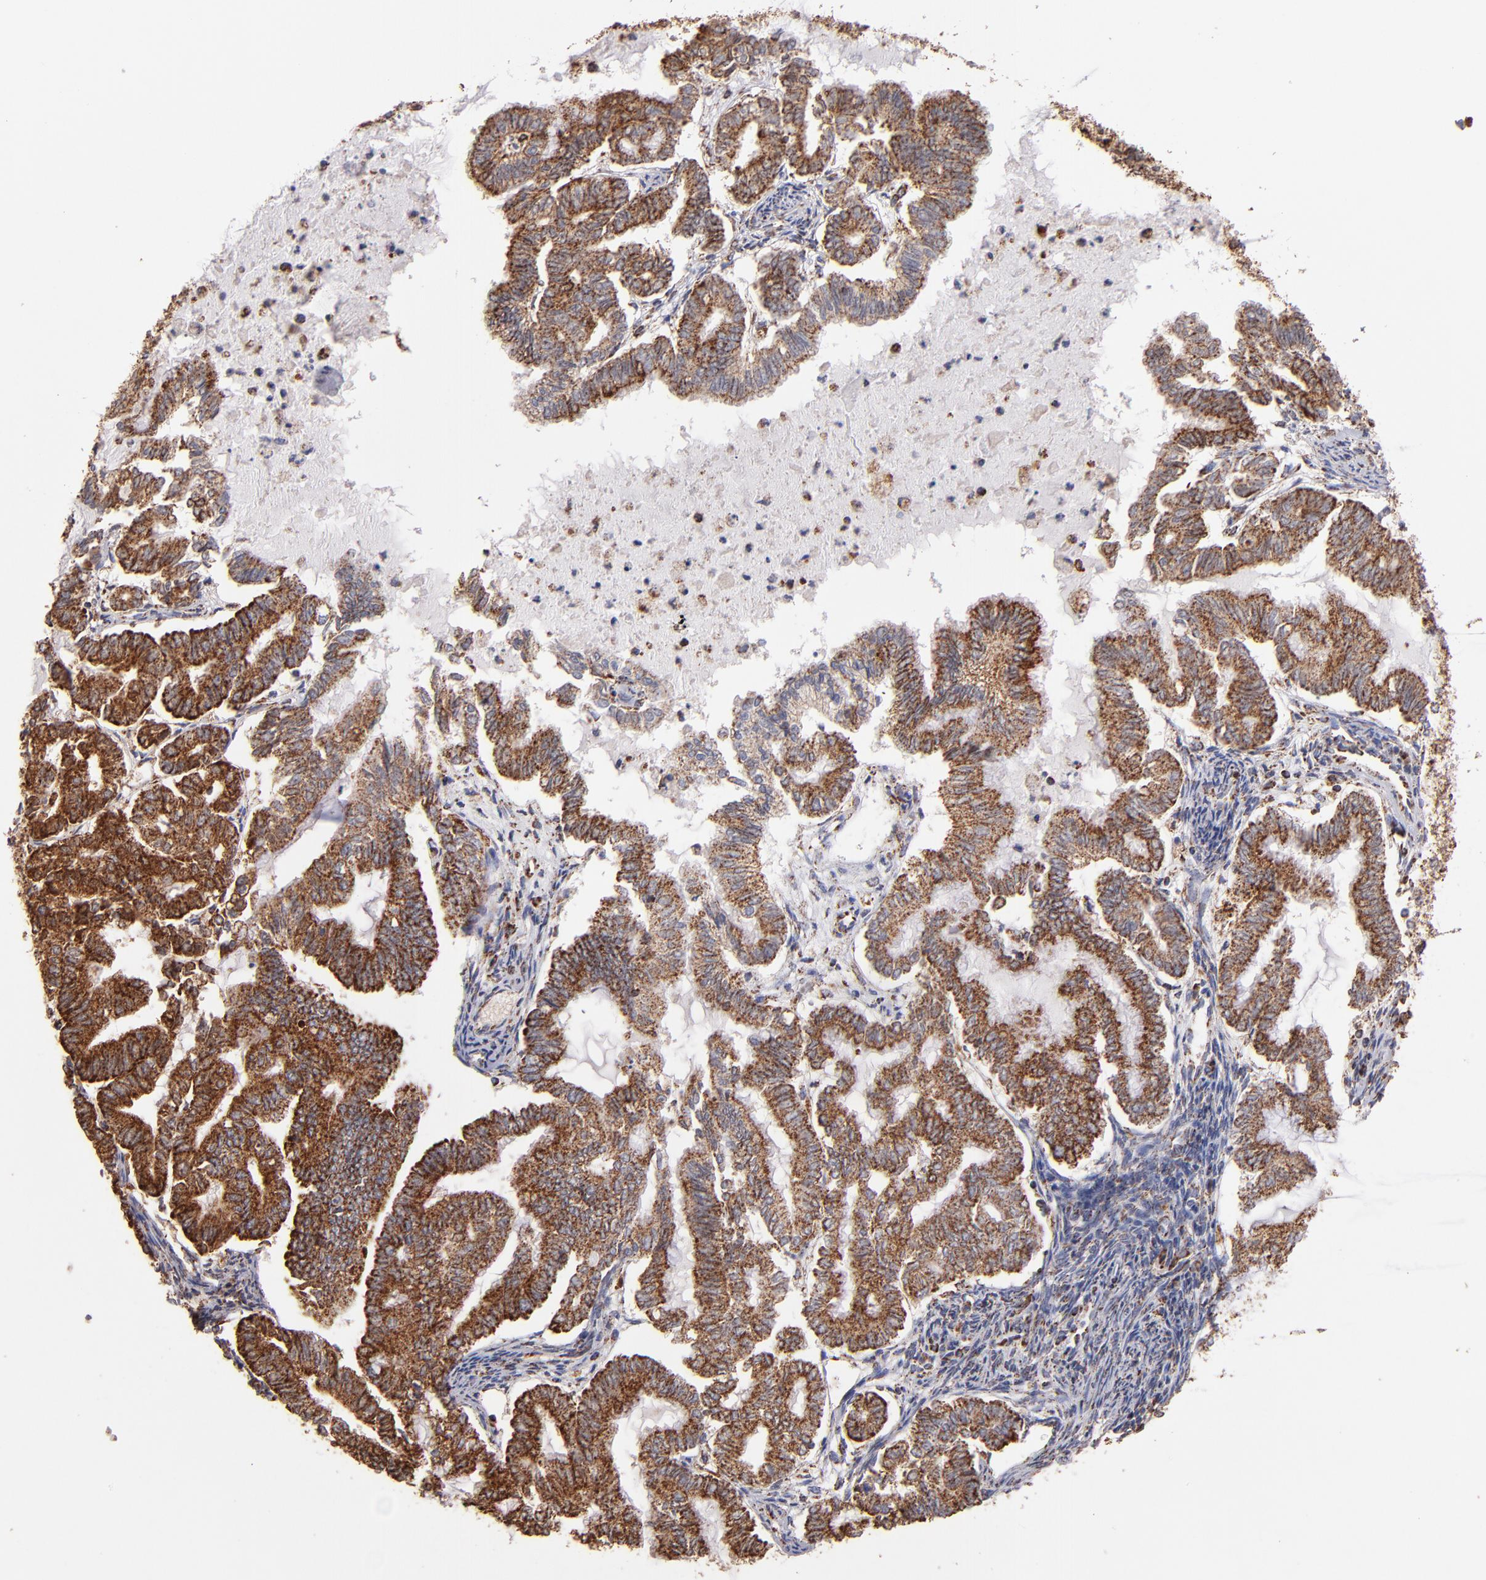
{"staining": {"intensity": "moderate", "quantity": ">75%", "location": "cytoplasmic/membranous"}, "tissue": "endometrial cancer", "cell_type": "Tumor cells", "image_type": "cancer", "snomed": [{"axis": "morphology", "description": "Adenocarcinoma, NOS"}, {"axis": "topography", "description": "Endometrium"}], "caption": "Protein expression analysis of adenocarcinoma (endometrial) shows moderate cytoplasmic/membranous positivity in about >75% of tumor cells.", "gene": "DLST", "patient": {"sex": "female", "age": 79}}